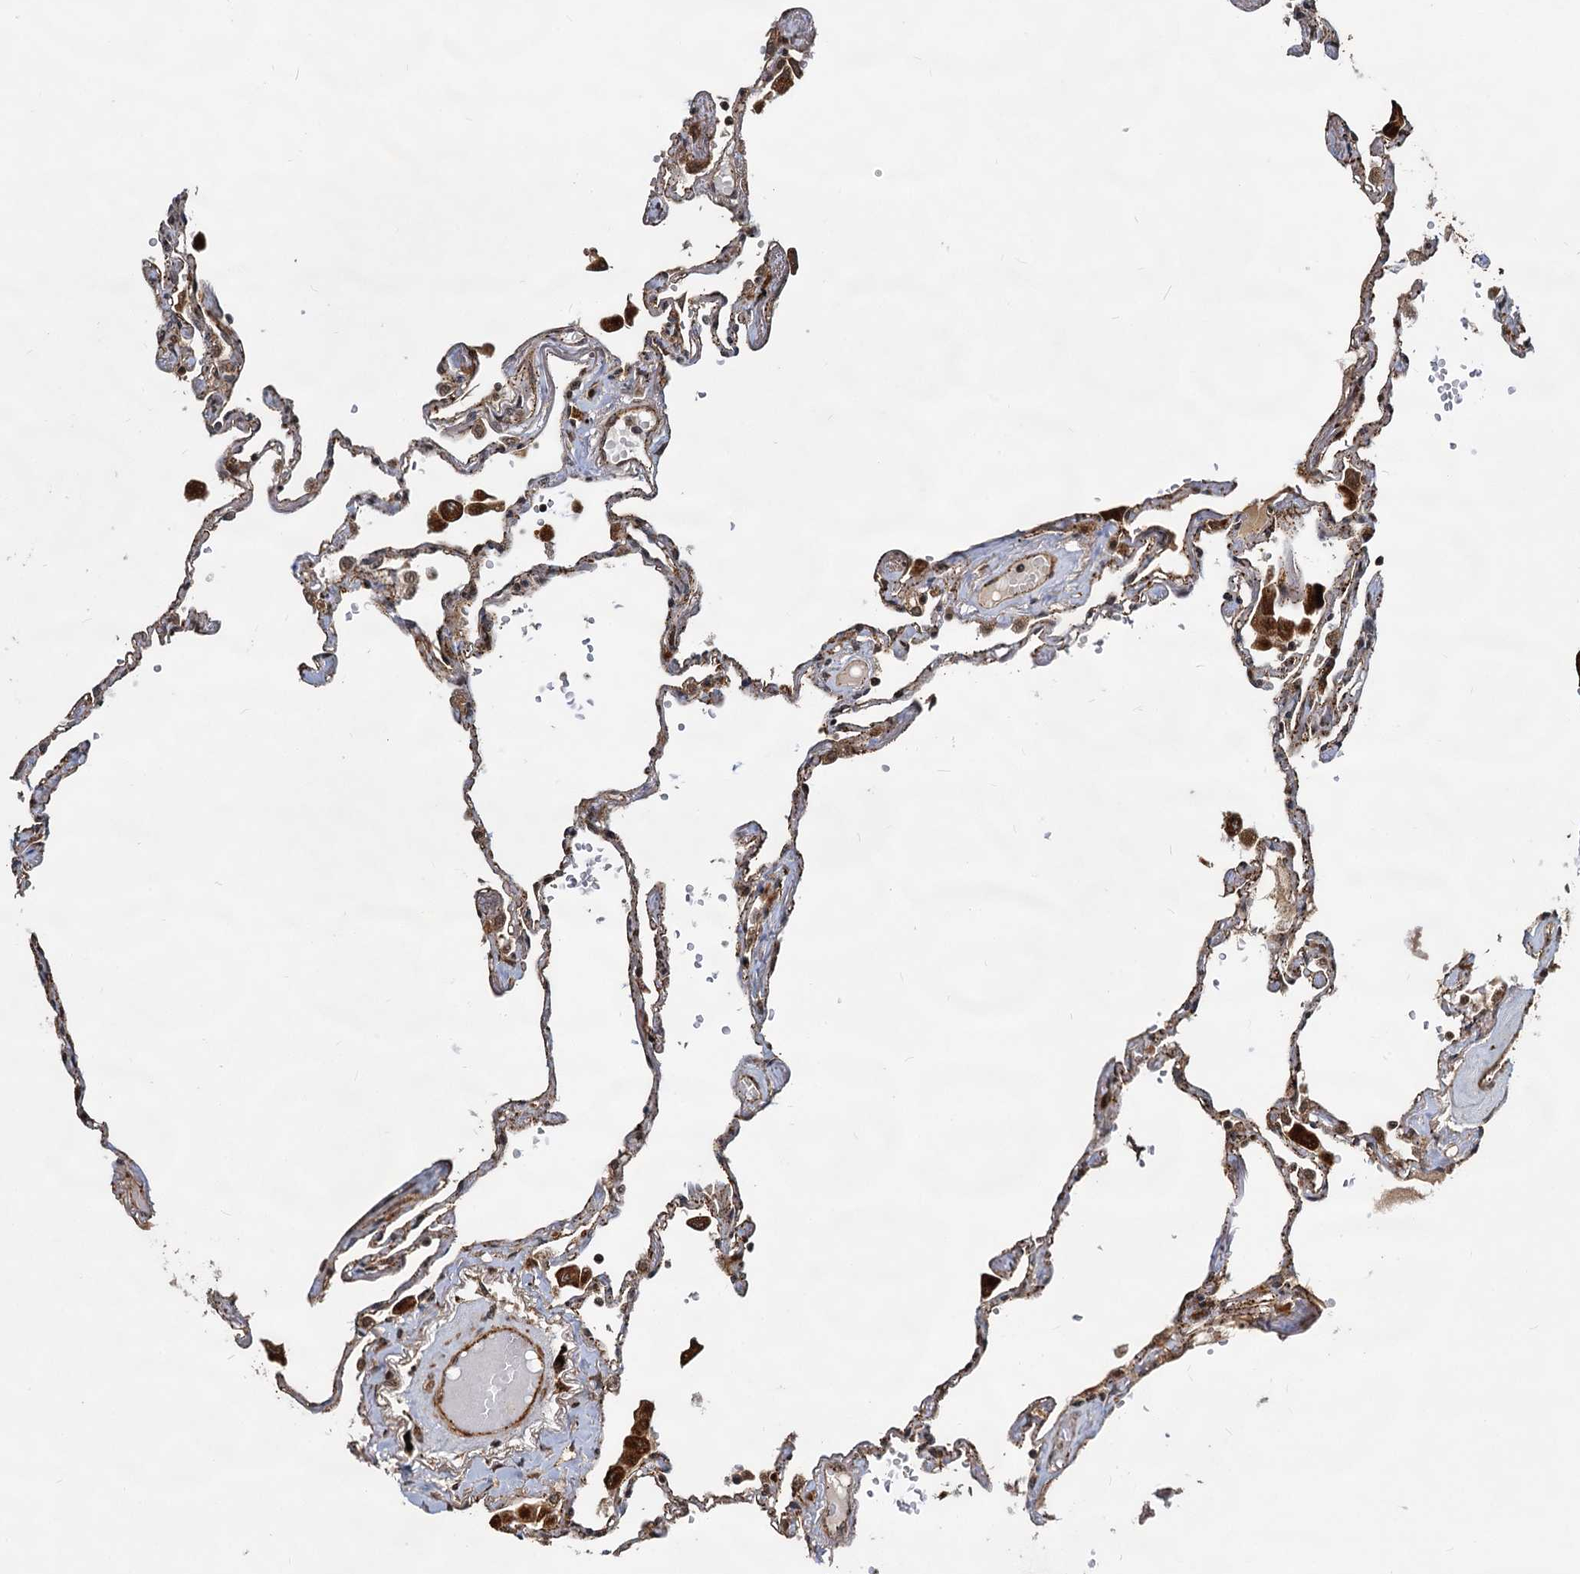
{"staining": {"intensity": "moderate", "quantity": "<25%", "location": "cytoplasmic/membranous"}, "tissue": "lung", "cell_type": "Alveolar cells", "image_type": "normal", "snomed": [{"axis": "morphology", "description": "Normal tissue, NOS"}, {"axis": "topography", "description": "Lung"}], "caption": "Lung stained for a protein shows moderate cytoplasmic/membranous positivity in alveolar cells. The protein is stained brown, and the nuclei are stained in blue (DAB IHC with brightfield microscopy, high magnification).", "gene": "TRIM23", "patient": {"sex": "female", "age": 67}}